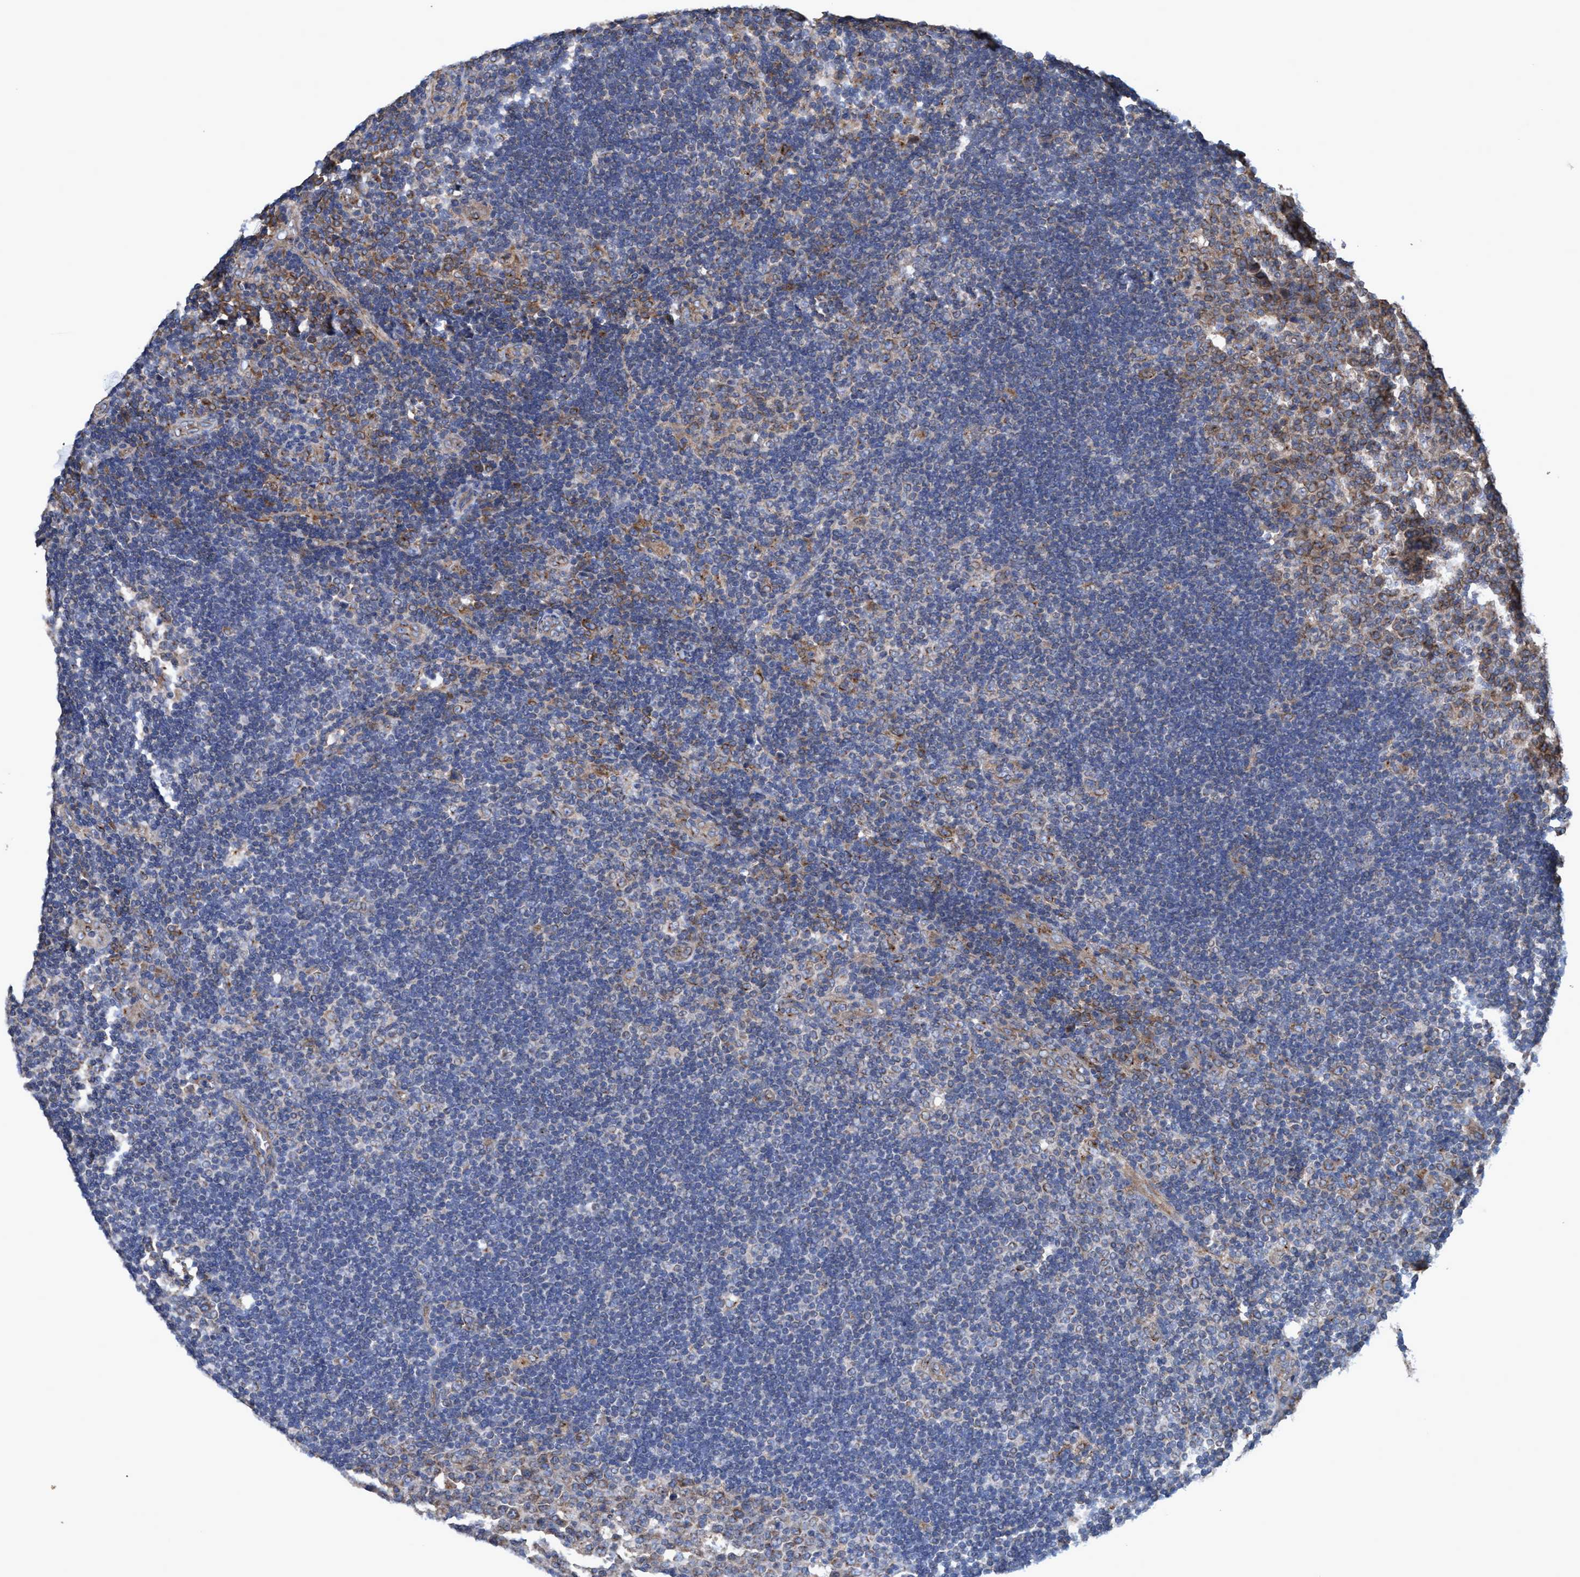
{"staining": {"intensity": "moderate", "quantity": ">75%", "location": "cytoplasmic/membranous"}, "tissue": "lymph node", "cell_type": "Germinal center cells", "image_type": "normal", "snomed": [{"axis": "morphology", "description": "Normal tissue, NOS"}, {"axis": "topography", "description": "Lymph node"}, {"axis": "topography", "description": "Salivary gland"}], "caption": "Human lymph node stained for a protein (brown) reveals moderate cytoplasmic/membranous positive staining in about >75% of germinal center cells.", "gene": "BICD2", "patient": {"sex": "male", "age": 8}}